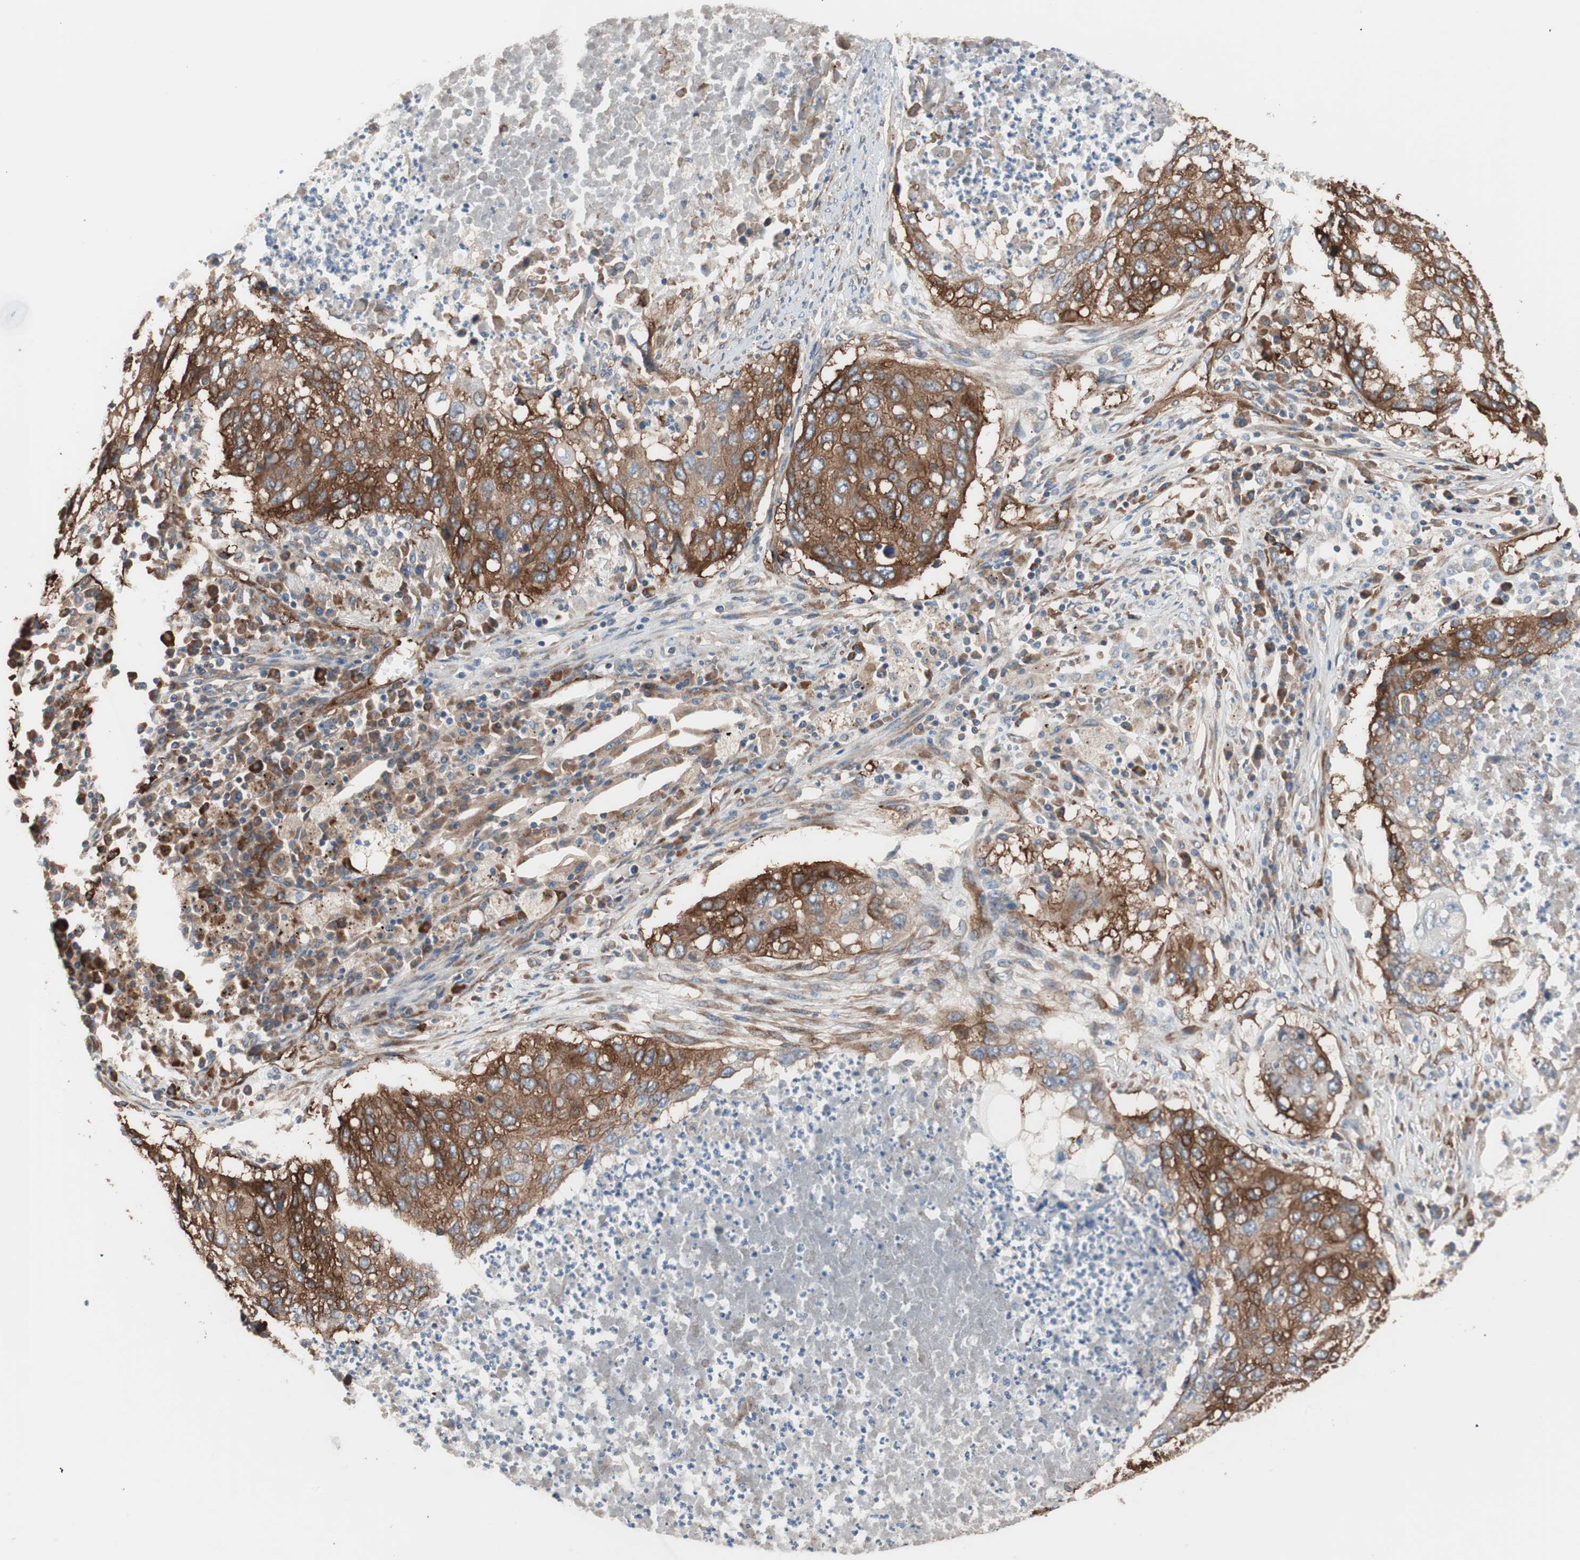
{"staining": {"intensity": "strong", "quantity": ">75%", "location": "cytoplasmic/membranous"}, "tissue": "lung cancer", "cell_type": "Tumor cells", "image_type": "cancer", "snomed": [{"axis": "morphology", "description": "Squamous cell carcinoma, NOS"}, {"axis": "topography", "description": "Lung"}], "caption": "Strong cytoplasmic/membranous staining for a protein is seen in approximately >75% of tumor cells of lung cancer using IHC.", "gene": "GPSM2", "patient": {"sex": "female", "age": 63}}